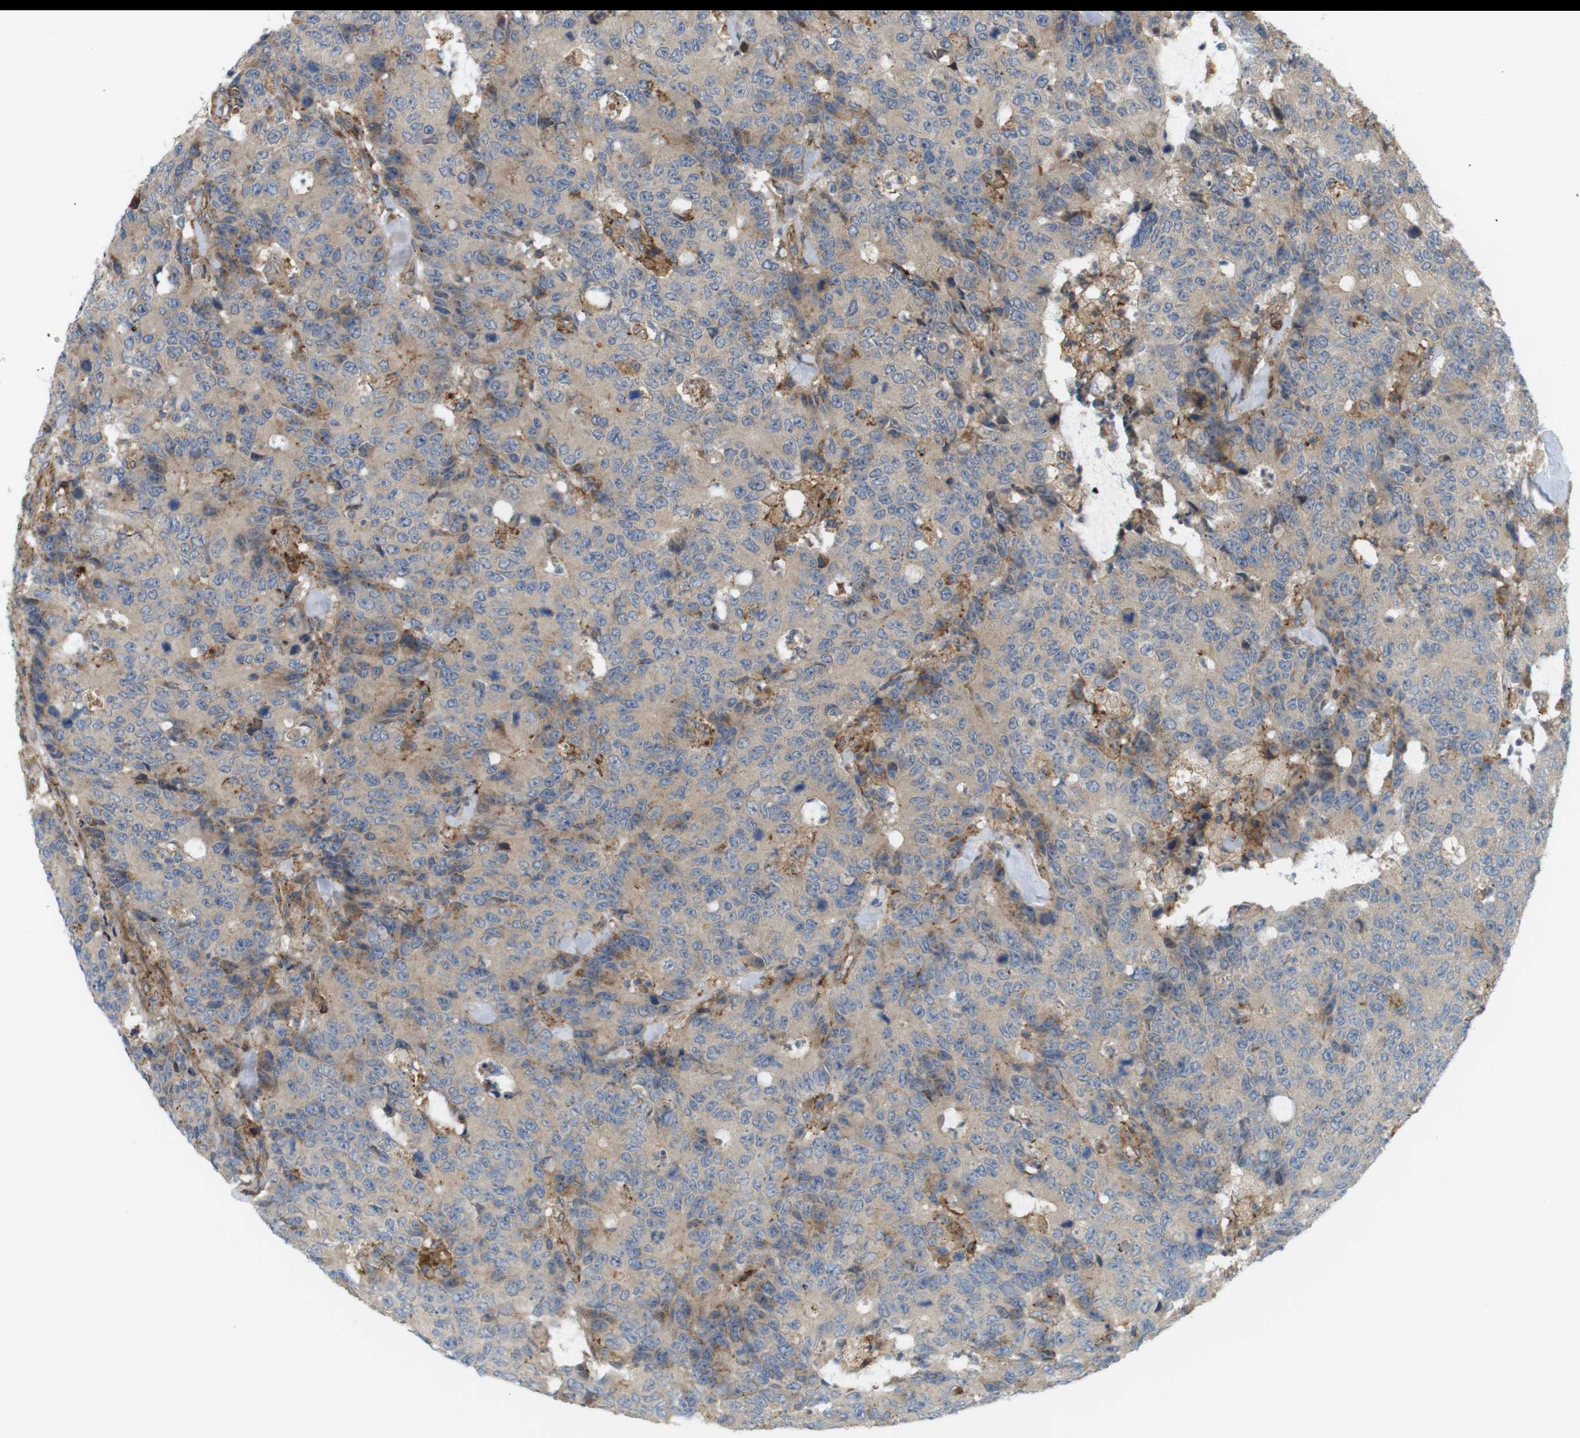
{"staining": {"intensity": "weak", "quantity": "<25%", "location": "cytoplasmic/membranous"}, "tissue": "colorectal cancer", "cell_type": "Tumor cells", "image_type": "cancer", "snomed": [{"axis": "morphology", "description": "Adenocarcinoma, NOS"}, {"axis": "topography", "description": "Colon"}], "caption": "This is an immunohistochemistry micrograph of adenocarcinoma (colorectal). There is no expression in tumor cells.", "gene": "DDAH2", "patient": {"sex": "female", "age": 86}}